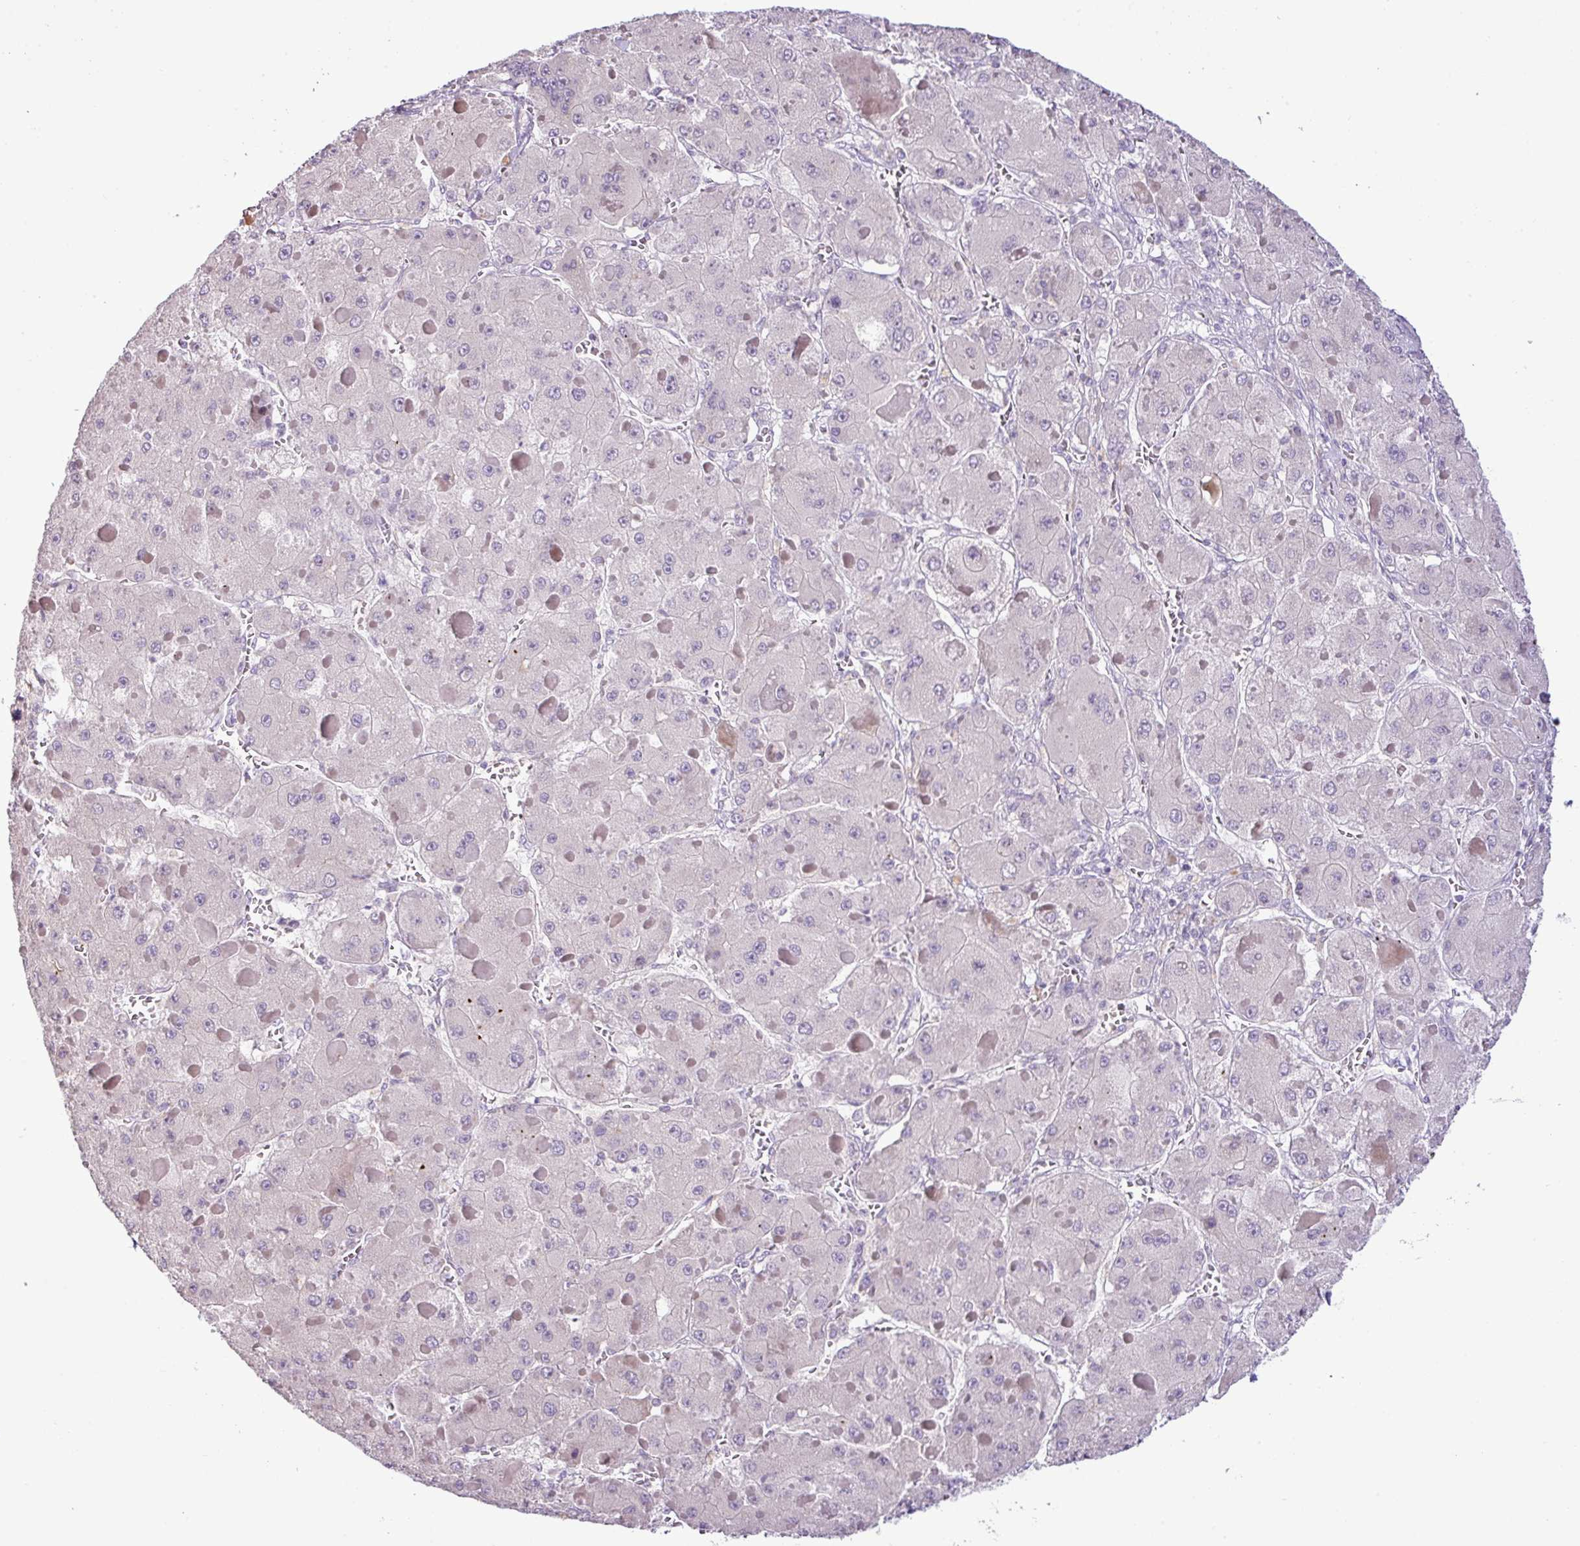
{"staining": {"intensity": "negative", "quantity": "none", "location": "none"}, "tissue": "liver cancer", "cell_type": "Tumor cells", "image_type": "cancer", "snomed": [{"axis": "morphology", "description": "Carcinoma, Hepatocellular, NOS"}, {"axis": "topography", "description": "Liver"}], "caption": "This is an immunohistochemistry photomicrograph of hepatocellular carcinoma (liver). There is no expression in tumor cells.", "gene": "DNAJB13", "patient": {"sex": "female", "age": 73}}